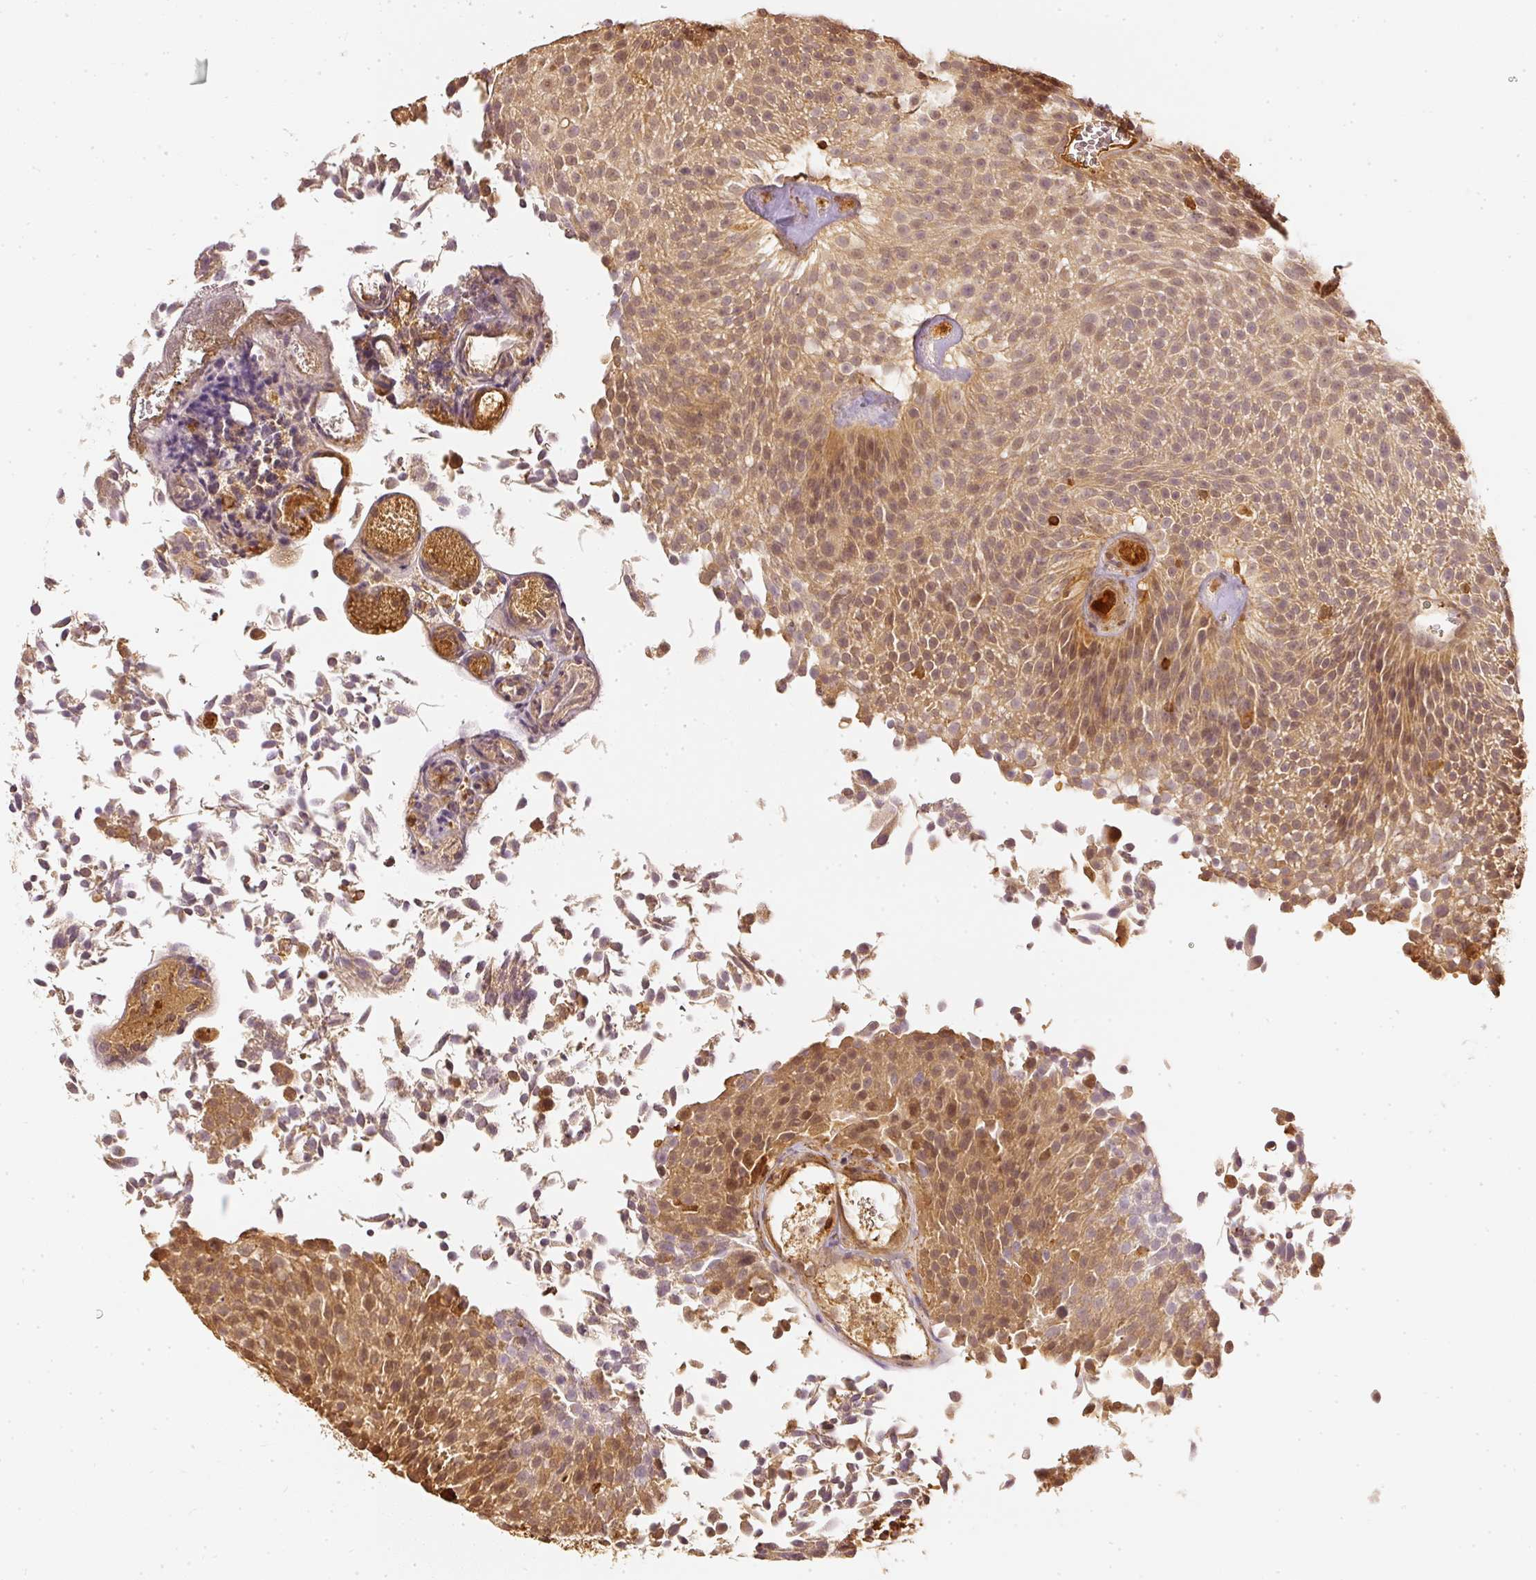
{"staining": {"intensity": "moderate", "quantity": ">75%", "location": "cytoplasmic/membranous,nuclear"}, "tissue": "urothelial cancer", "cell_type": "Tumor cells", "image_type": "cancer", "snomed": [{"axis": "morphology", "description": "Urothelial carcinoma, Low grade"}, {"axis": "topography", "description": "Urinary bladder"}], "caption": "Protein staining displays moderate cytoplasmic/membranous and nuclear staining in about >75% of tumor cells in low-grade urothelial carcinoma. (Stains: DAB in brown, nuclei in blue, Microscopy: brightfield microscopy at high magnification).", "gene": "PFN1", "patient": {"sex": "female", "age": 79}}